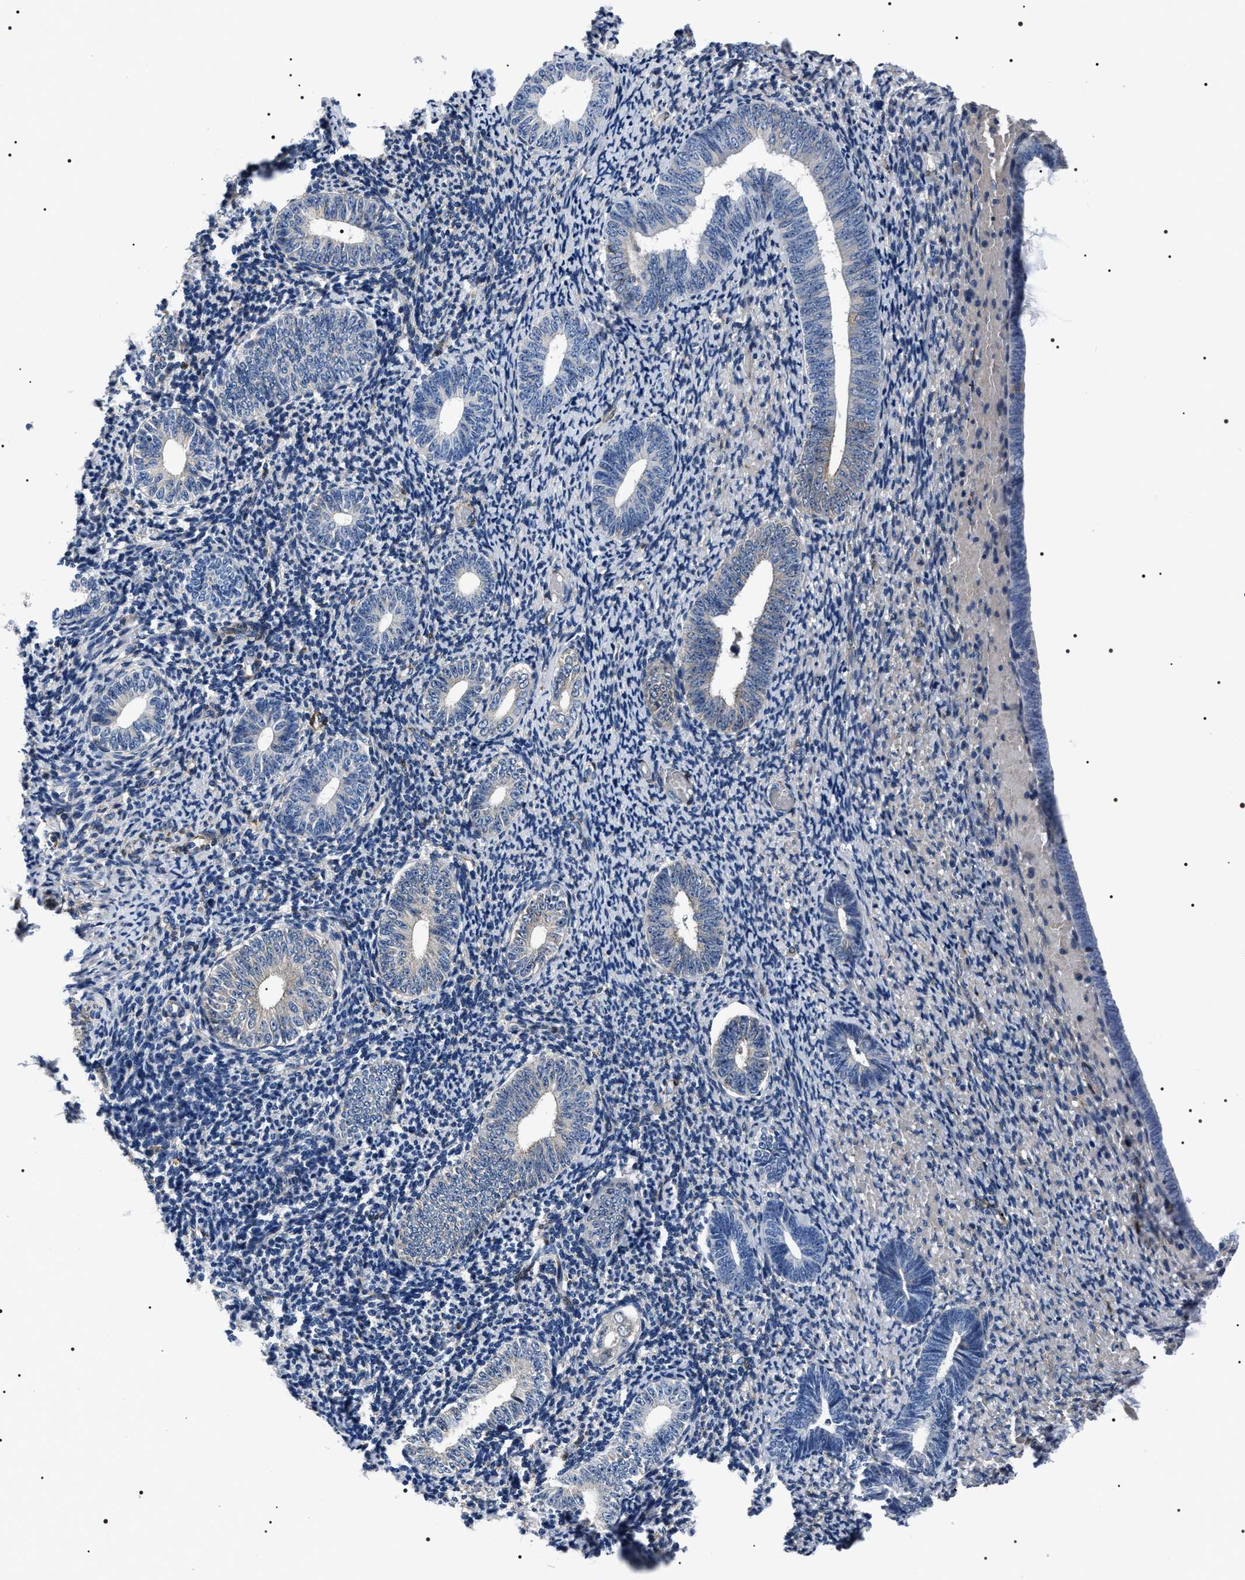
{"staining": {"intensity": "strong", "quantity": "<25%", "location": "cytoplasmic/membranous"}, "tissue": "endometrium", "cell_type": "Cells in endometrial stroma", "image_type": "normal", "snomed": [{"axis": "morphology", "description": "Normal tissue, NOS"}, {"axis": "topography", "description": "Endometrium"}], "caption": "DAB immunohistochemical staining of benign human endometrium exhibits strong cytoplasmic/membranous protein staining in about <25% of cells in endometrial stroma.", "gene": "BAG2", "patient": {"sex": "female", "age": 66}}